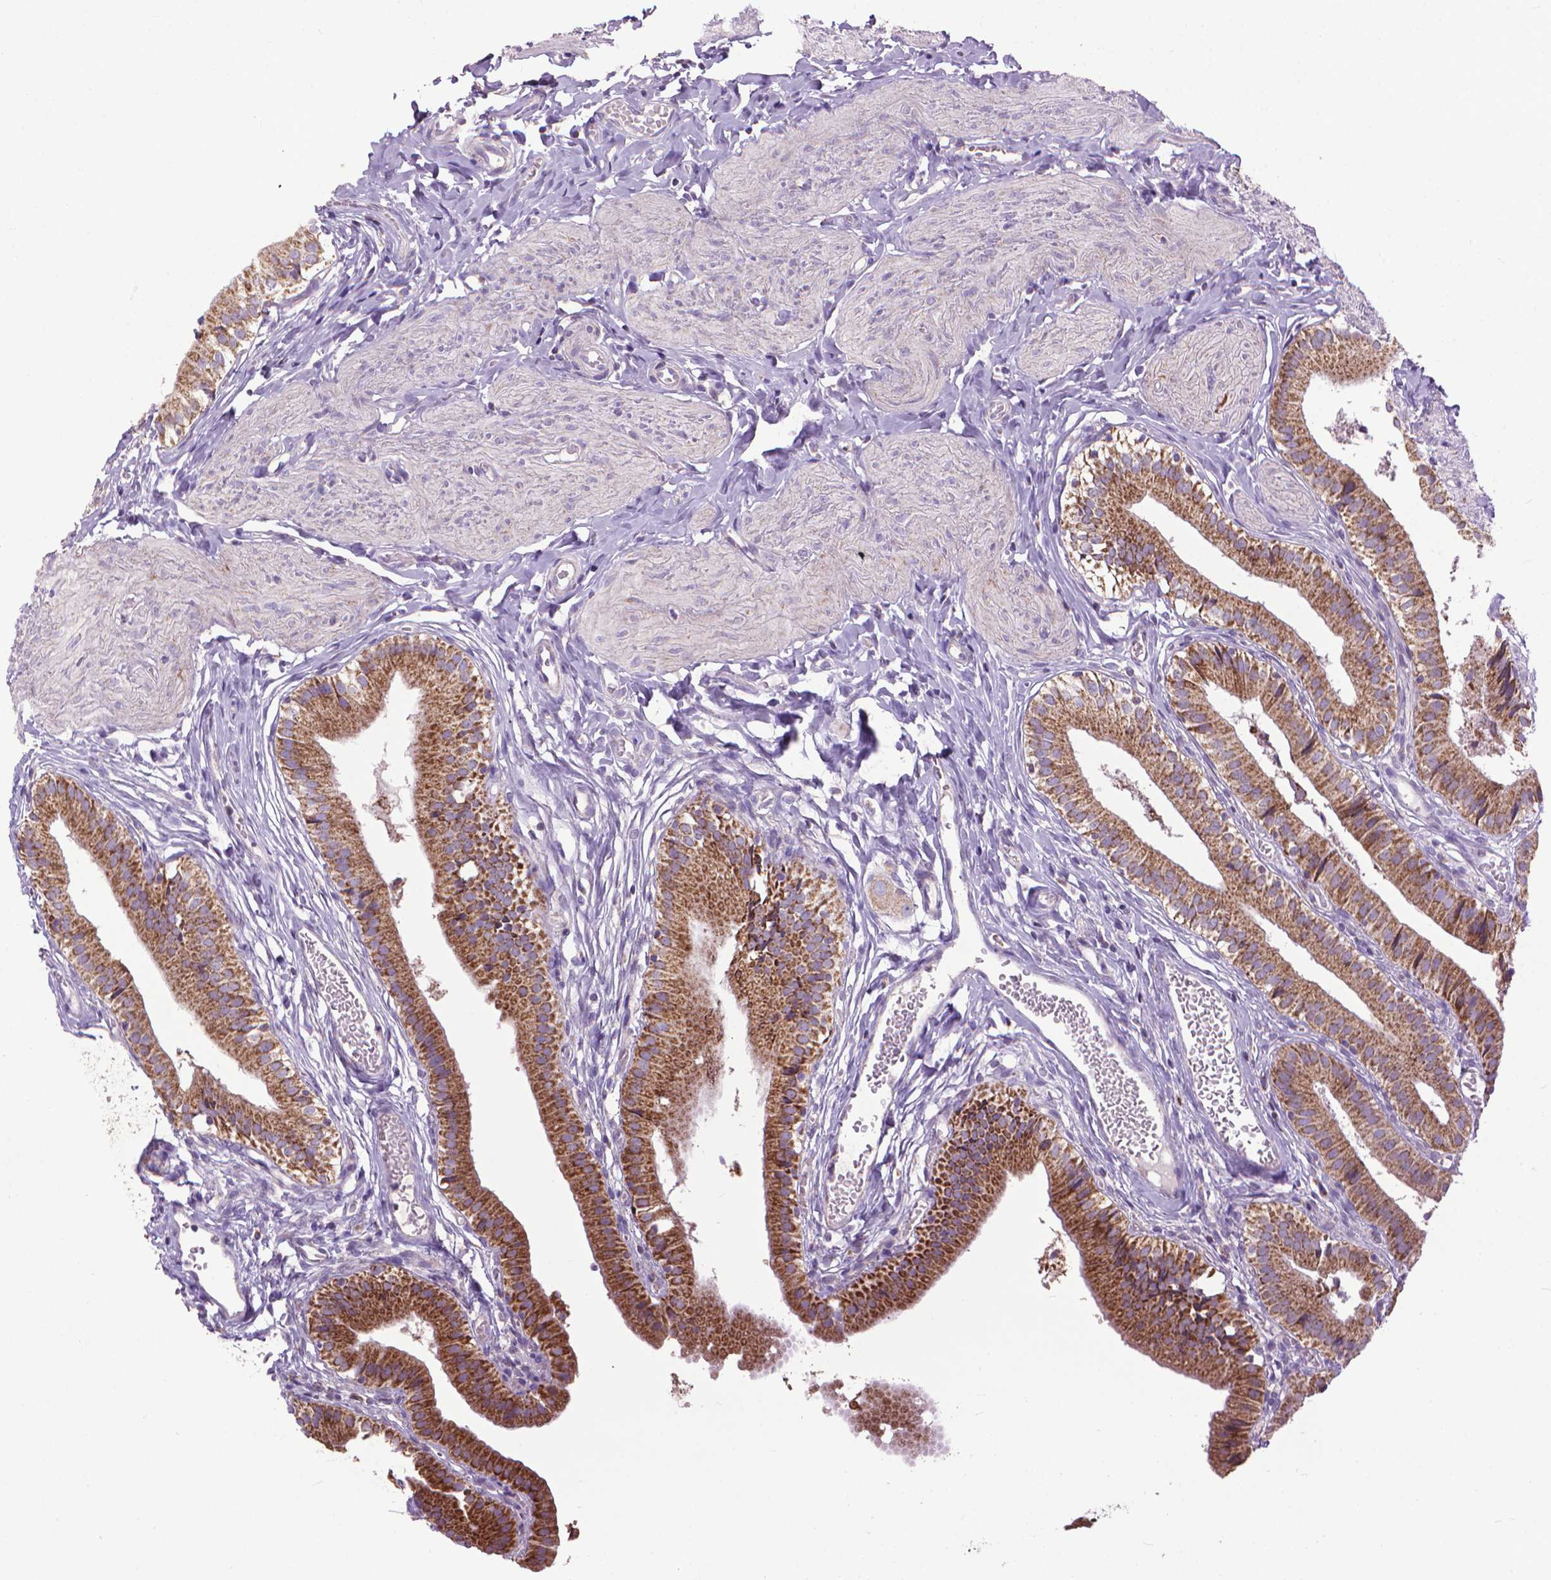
{"staining": {"intensity": "strong", "quantity": ">75%", "location": "cytoplasmic/membranous"}, "tissue": "gallbladder", "cell_type": "Glandular cells", "image_type": "normal", "snomed": [{"axis": "morphology", "description": "Normal tissue, NOS"}, {"axis": "topography", "description": "Gallbladder"}], "caption": "Strong cytoplasmic/membranous expression for a protein is appreciated in approximately >75% of glandular cells of benign gallbladder using IHC.", "gene": "VDAC1", "patient": {"sex": "female", "age": 47}}